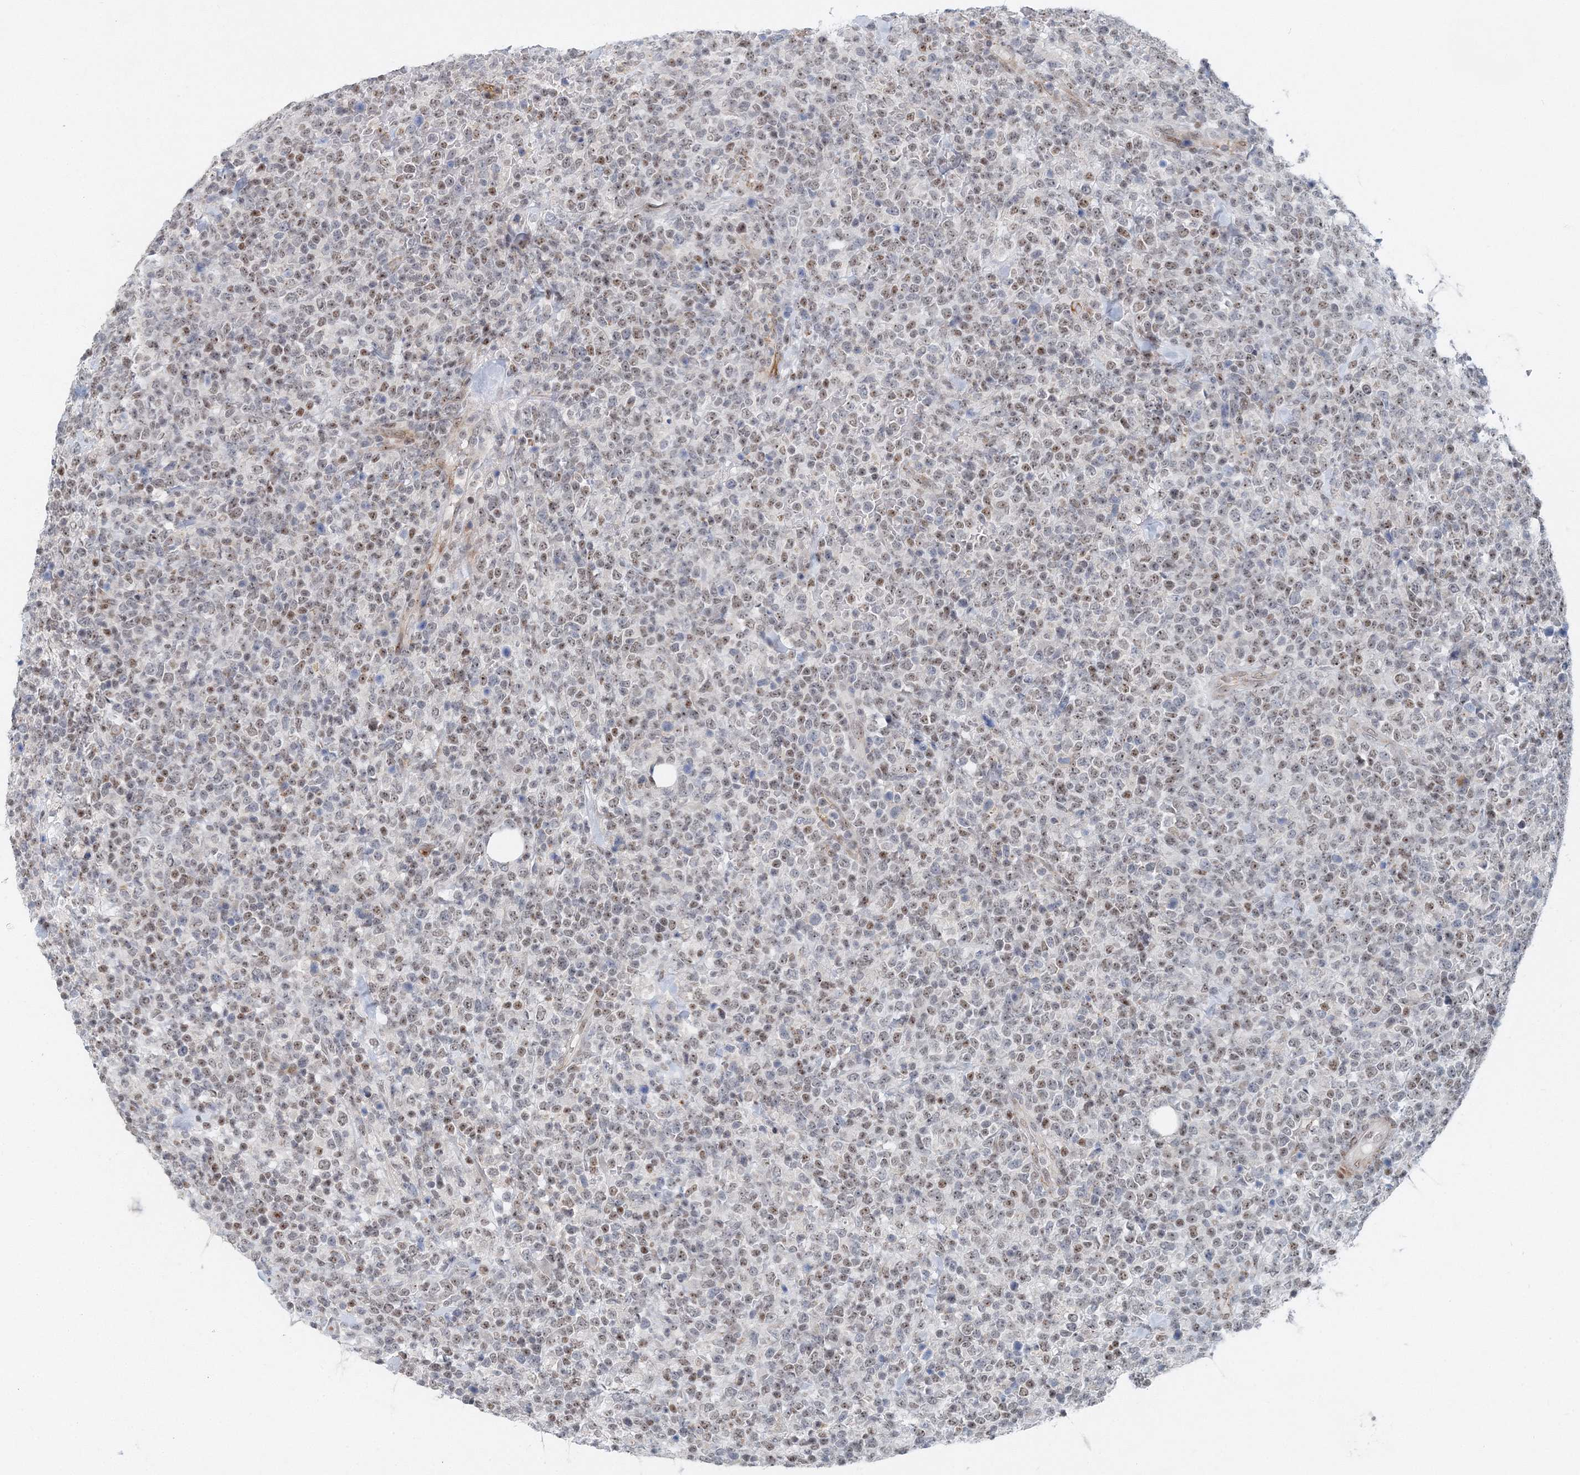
{"staining": {"intensity": "weak", "quantity": "25%-75%", "location": "nuclear"}, "tissue": "lymphoma", "cell_type": "Tumor cells", "image_type": "cancer", "snomed": [{"axis": "morphology", "description": "Malignant lymphoma, non-Hodgkin's type, High grade"}, {"axis": "topography", "description": "Colon"}], "caption": "The micrograph exhibits a brown stain indicating the presence of a protein in the nuclear of tumor cells in lymphoma. (DAB (3,3'-diaminobenzidine) IHC, brown staining for protein, blue staining for nuclei).", "gene": "UIMC1", "patient": {"sex": "female", "age": 53}}